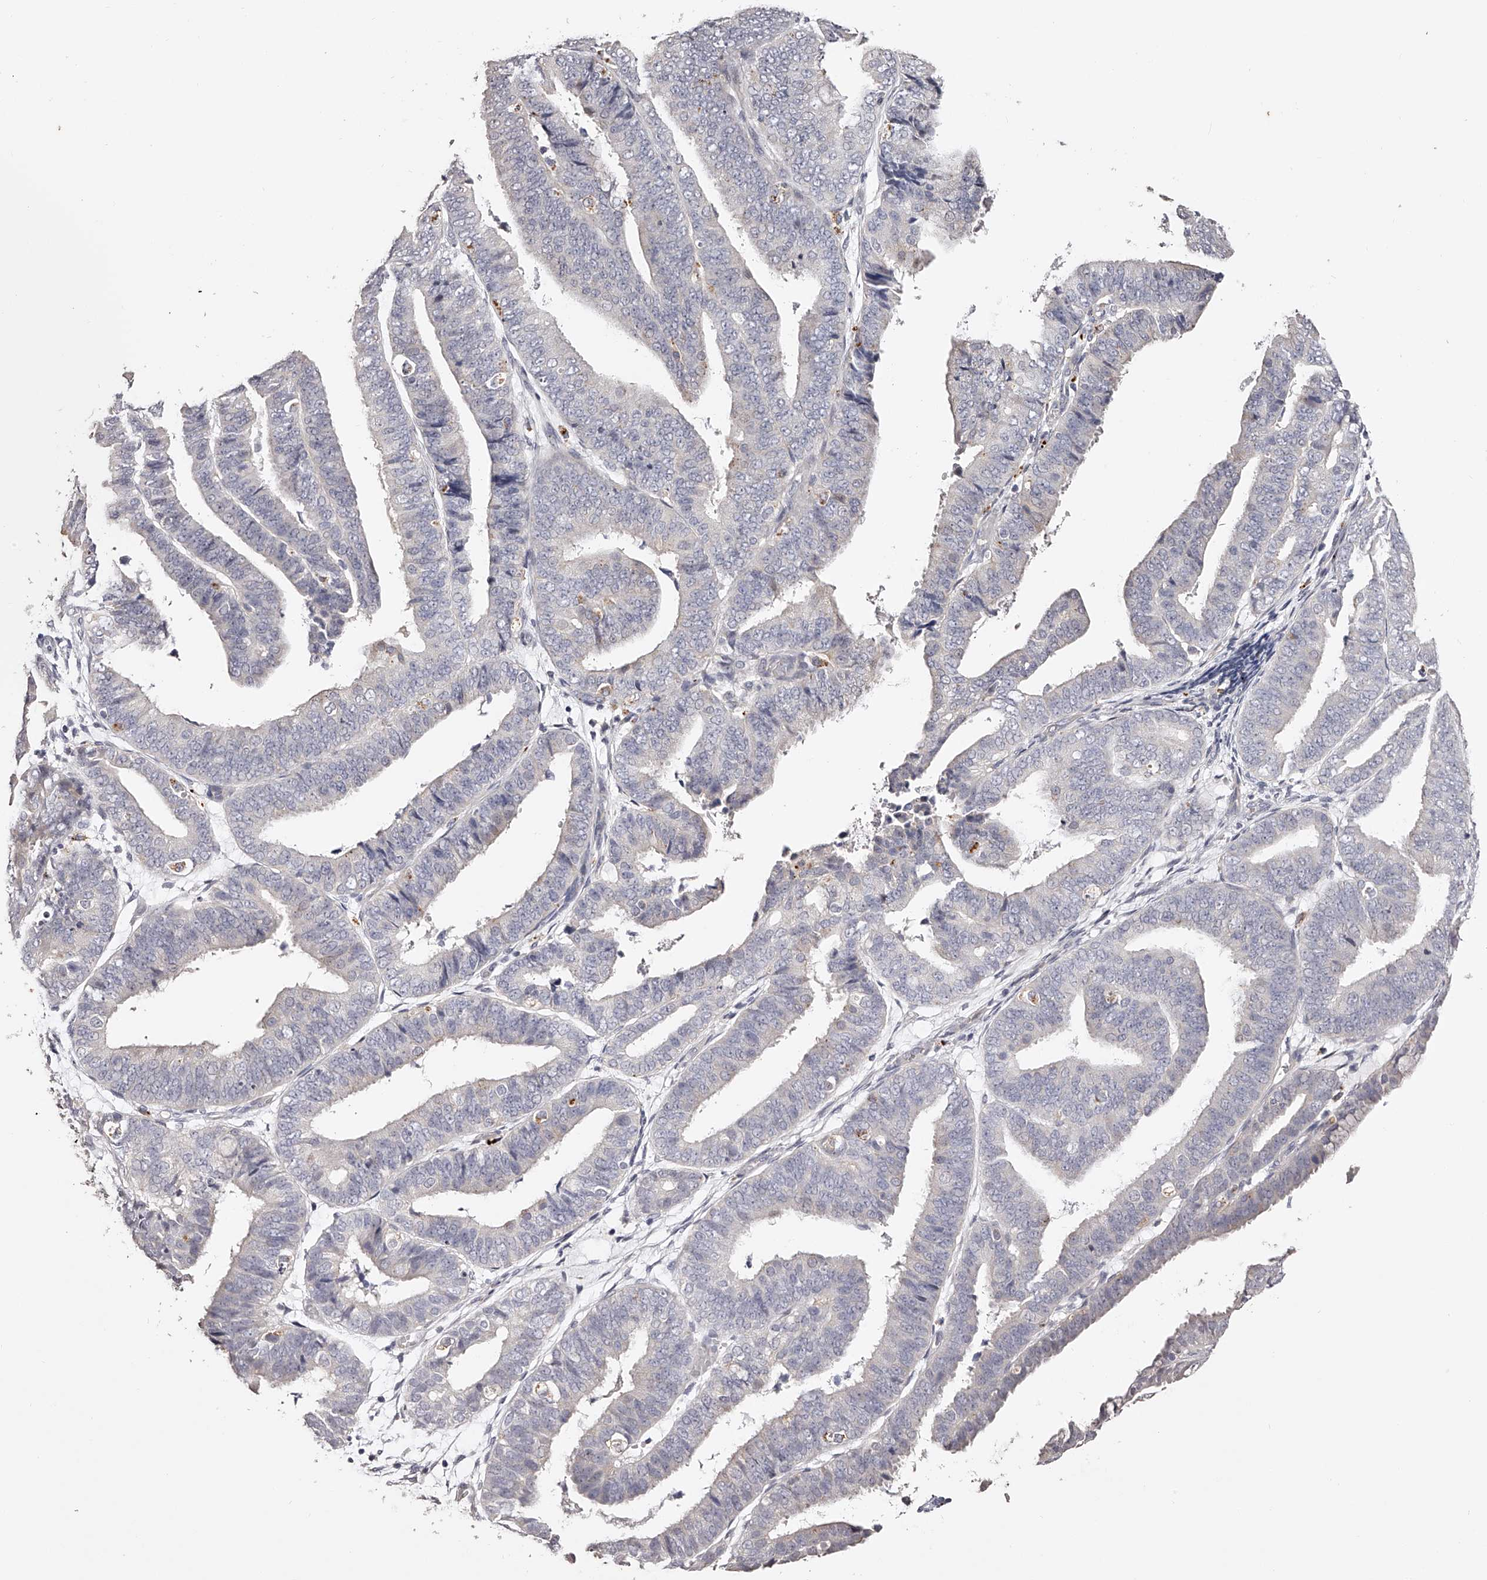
{"staining": {"intensity": "negative", "quantity": "none", "location": "none"}, "tissue": "endometrial cancer", "cell_type": "Tumor cells", "image_type": "cancer", "snomed": [{"axis": "morphology", "description": "Adenocarcinoma, NOS"}, {"axis": "topography", "description": "Endometrium"}], "caption": "A micrograph of human endometrial cancer (adenocarcinoma) is negative for staining in tumor cells. Brightfield microscopy of immunohistochemistry stained with DAB (brown) and hematoxylin (blue), captured at high magnification.", "gene": "SLC35D3", "patient": {"sex": "female", "age": 63}}